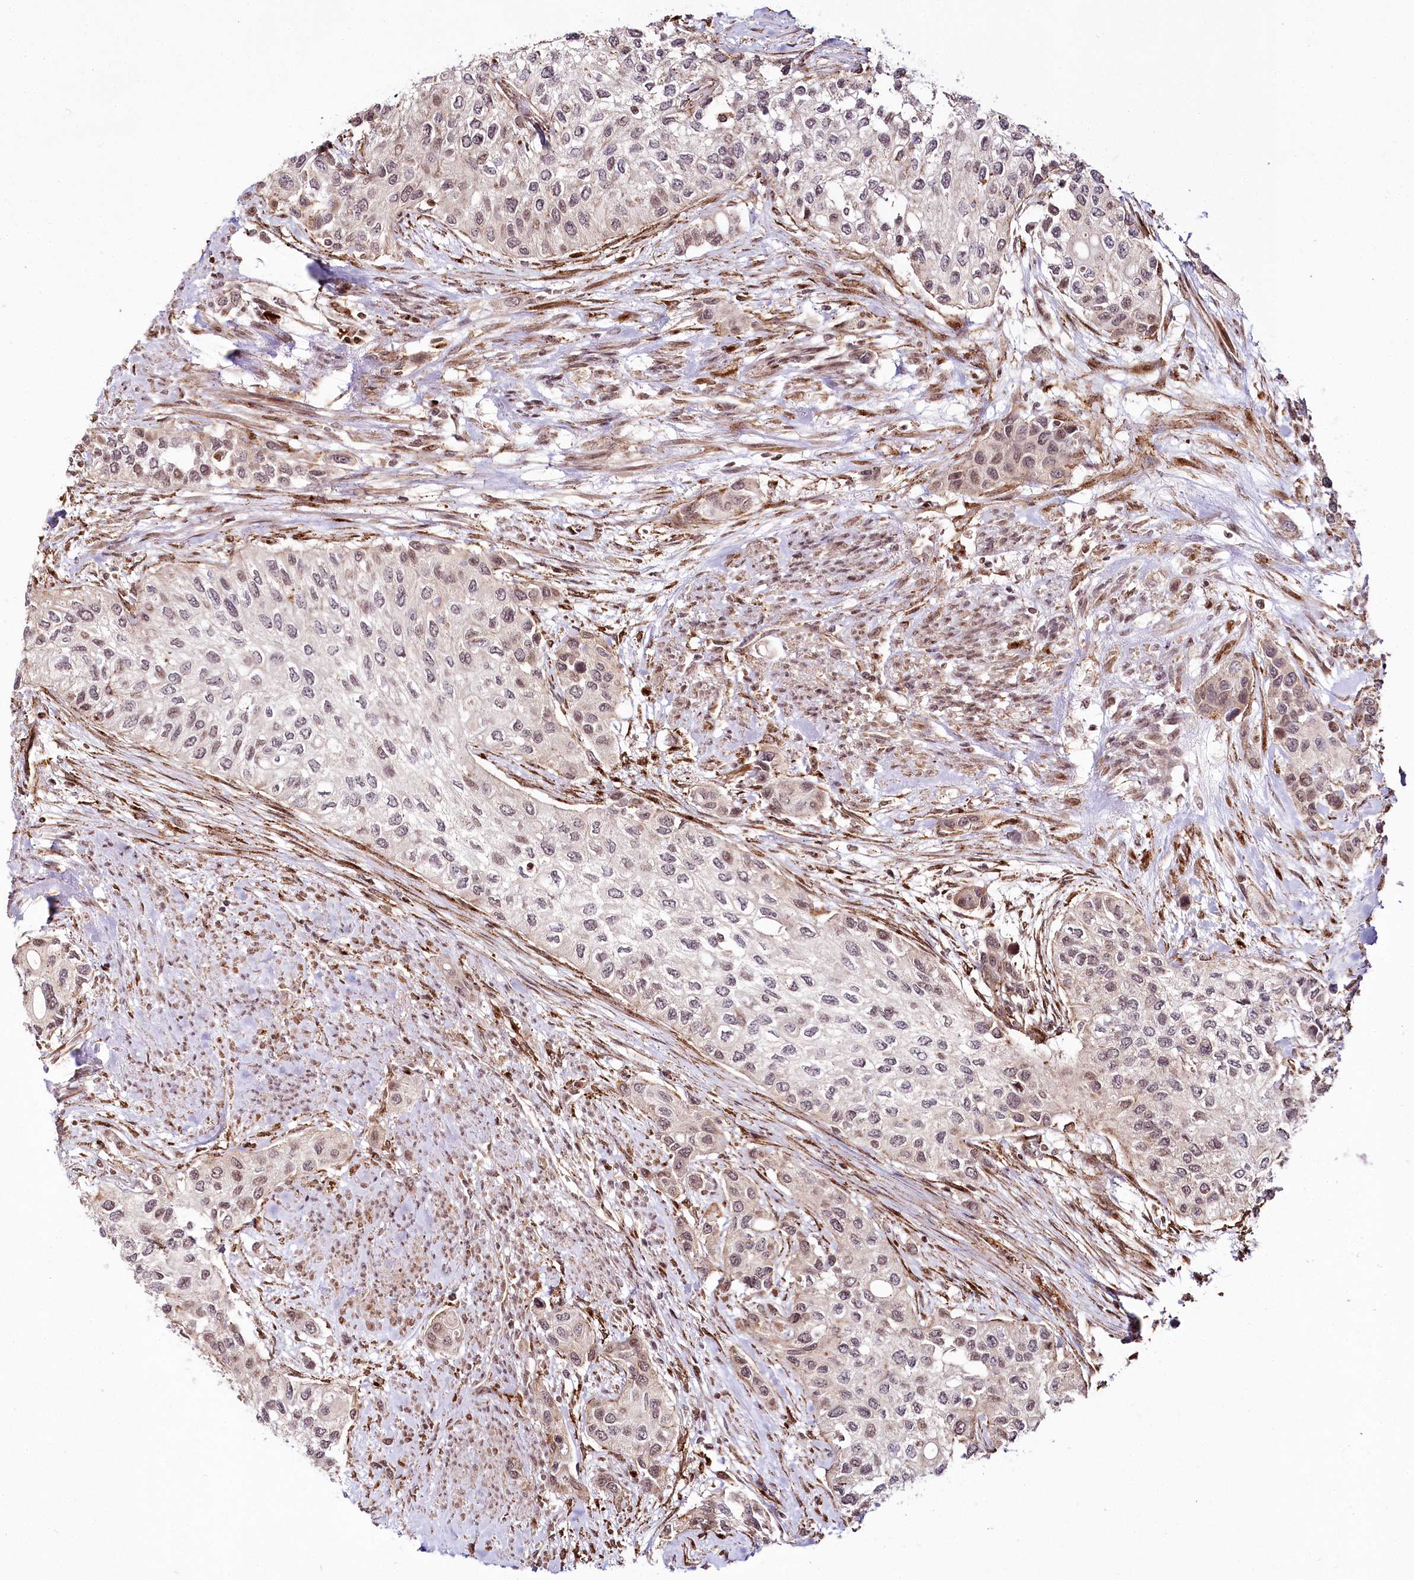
{"staining": {"intensity": "weak", "quantity": "<25%", "location": "cytoplasmic/membranous,nuclear"}, "tissue": "urothelial cancer", "cell_type": "Tumor cells", "image_type": "cancer", "snomed": [{"axis": "morphology", "description": "Normal tissue, NOS"}, {"axis": "morphology", "description": "Urothelial carcinoma, High grade"}, {"axis": "topography", "description": "Vascular tissue"}, {"axis": "topography", "description": "Urinary bladder"}], "caption": "Urothelial carcinoma (high-grade) stained for a protein using immunohistochemistry (IHC) reveals no staining tumor cells.", "gene": "HOXC8", "patient": {"sex": "female", "age": 56}}